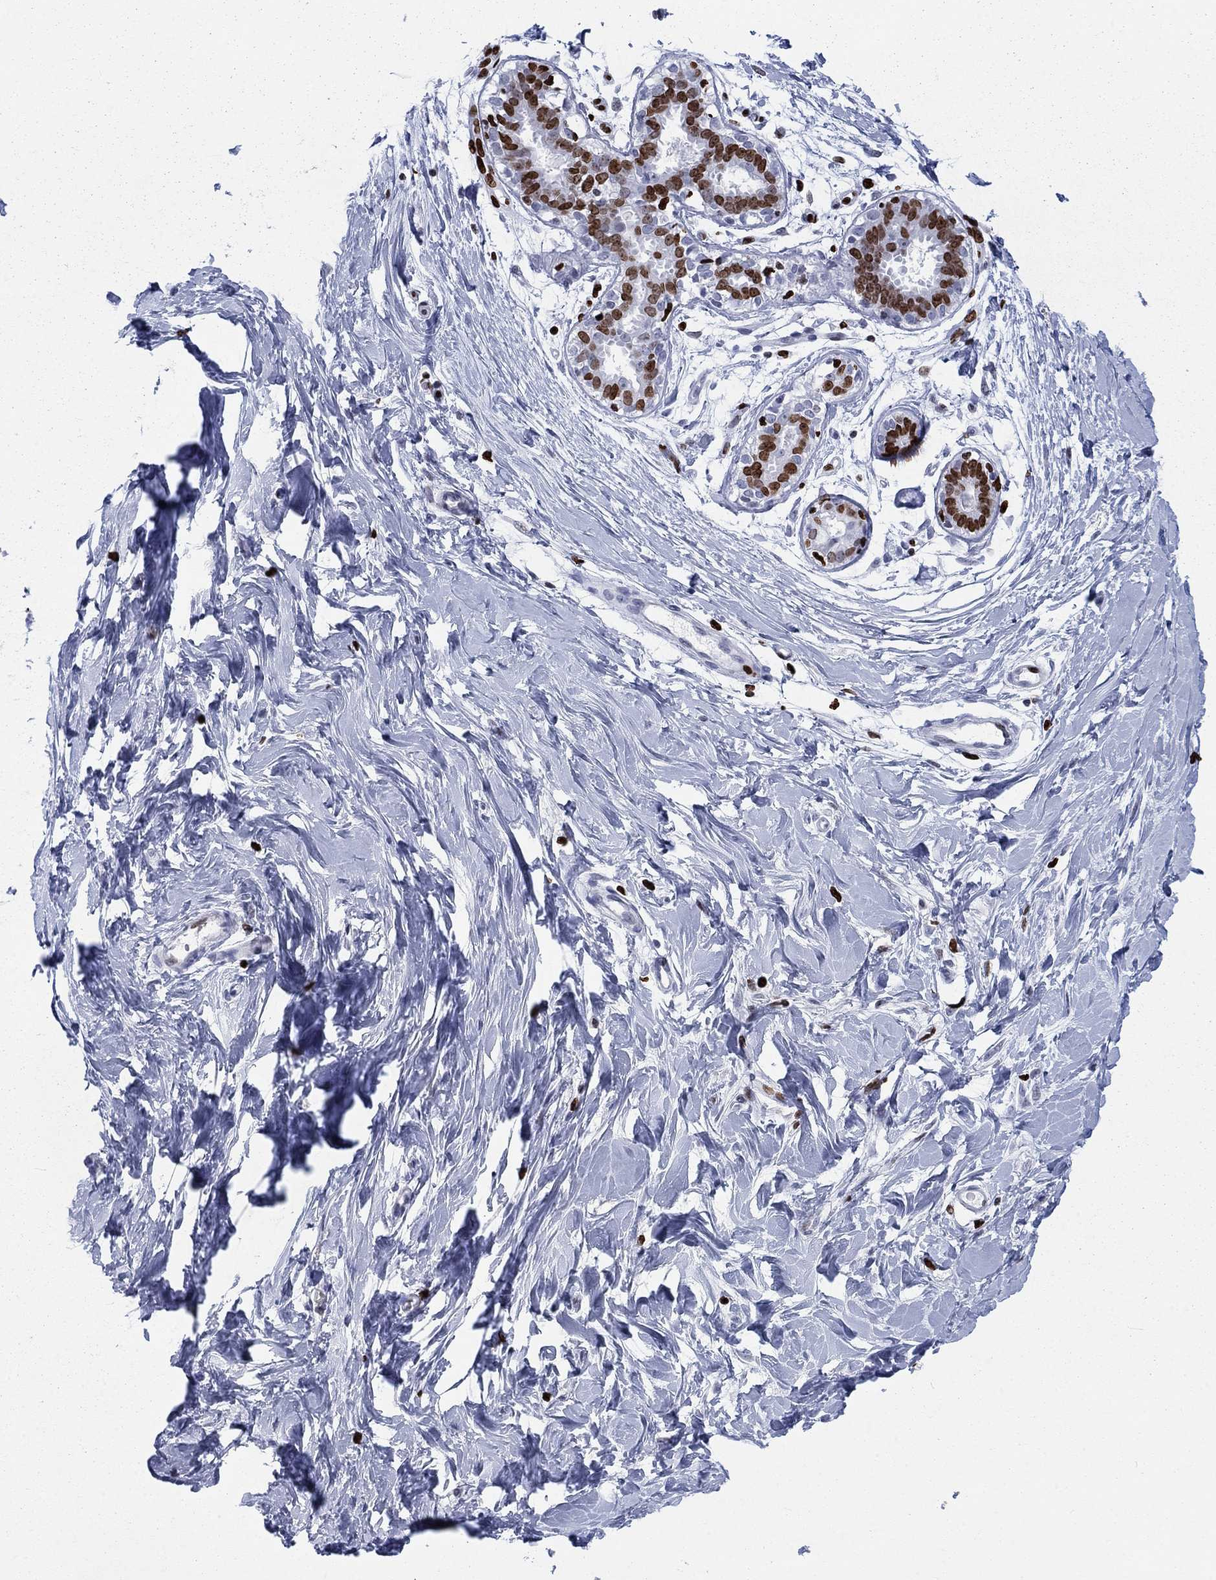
{"staining": {"intensity": "negative", "quantity": "none", "location": "none"}, "tissue": "breast", "cell_type": "Adipocytes", "image_type": "normal", "snomed": [{"axis": "morphology", "description": "Normal tissue, NOS"}, {"axis": "topography", "description": "Breast"}], "caption": "Human breast stained for a protein using IHC exhibits no expression in adipocytes.", "gene": "H1", "patient": {"sex": "female", "age": 37}}